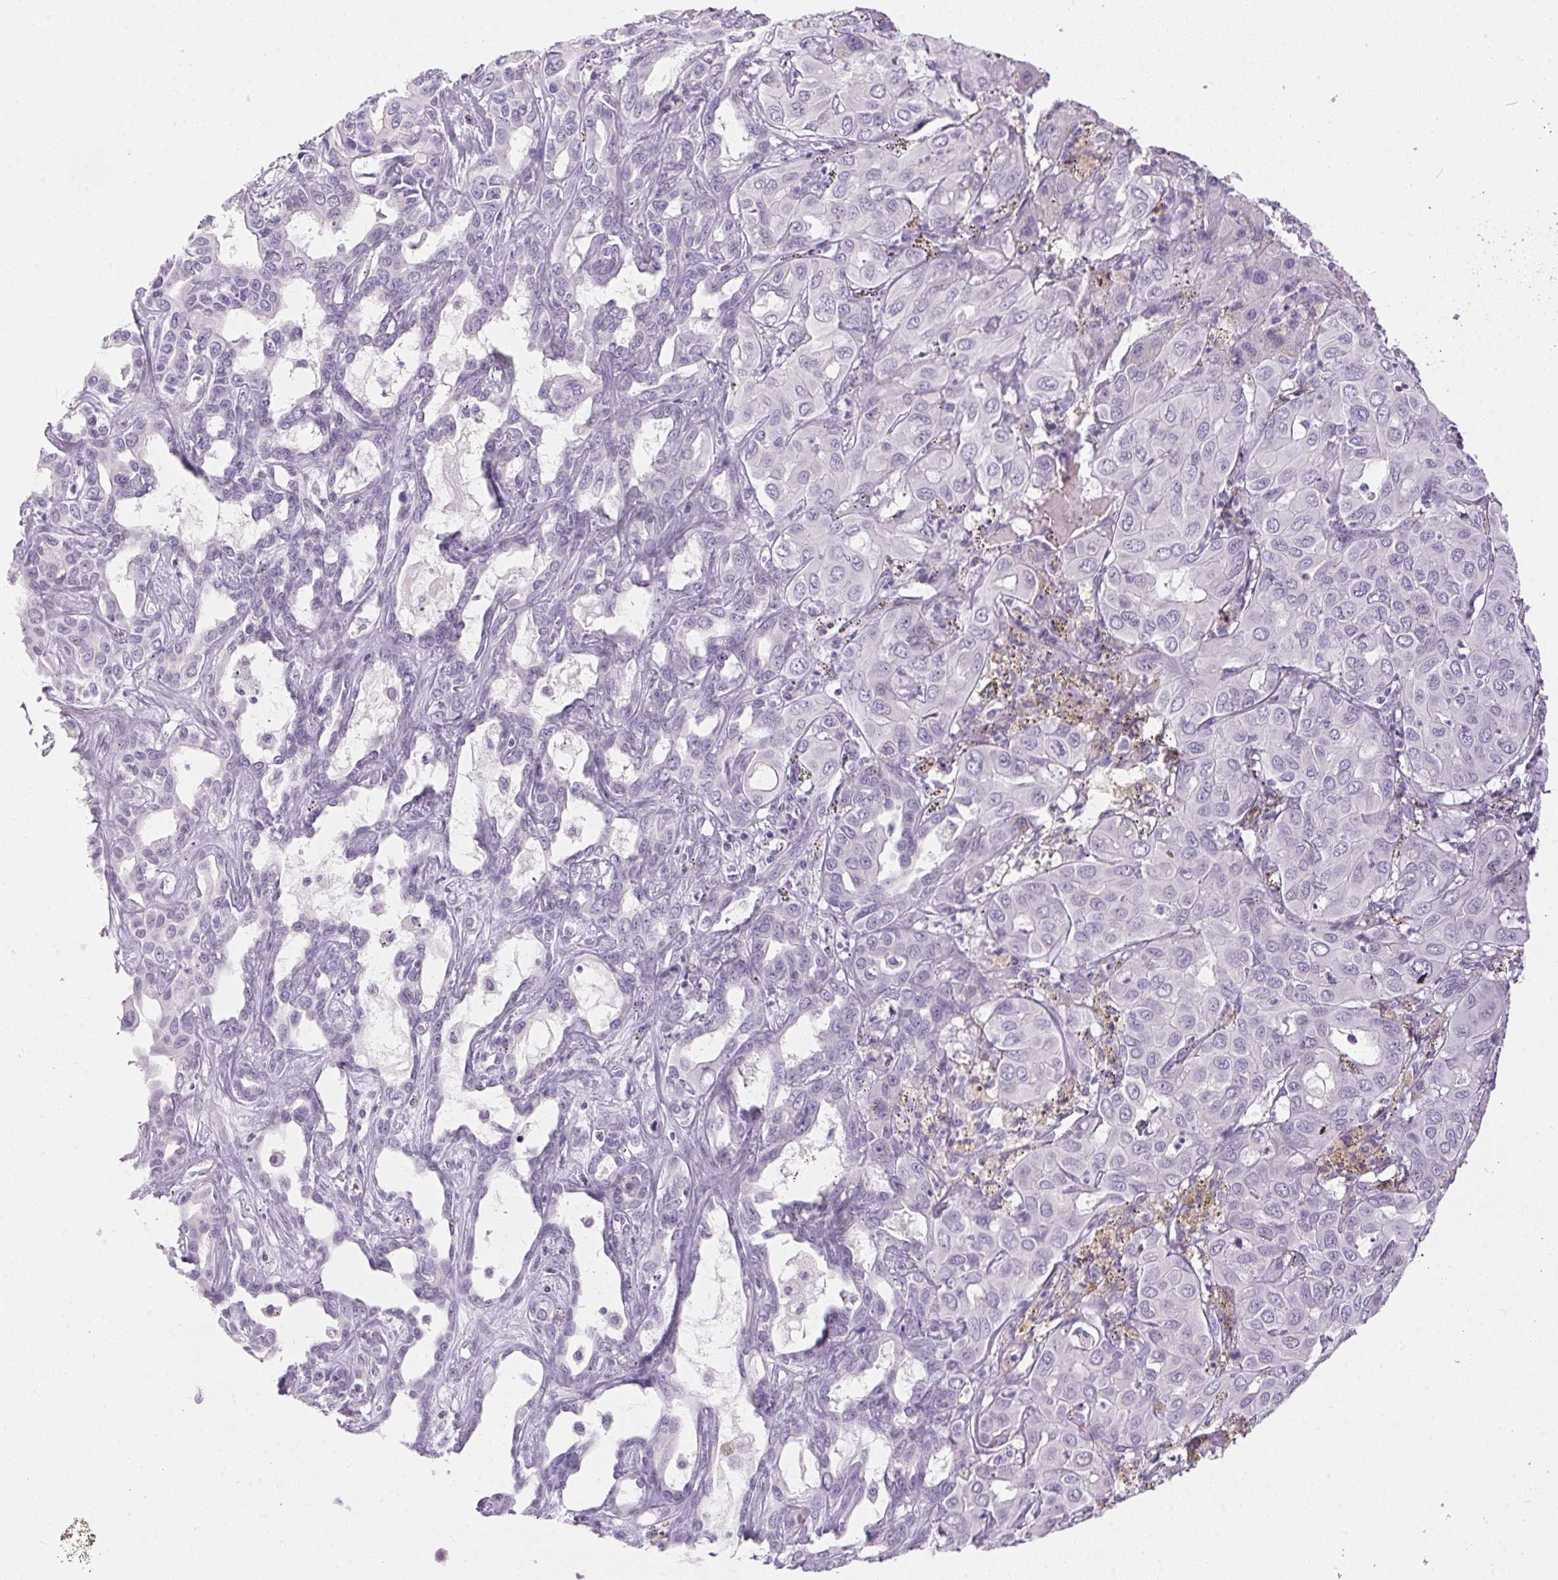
{"staining": {"intensity": "negative", "quantity": "none", "location": "none"}, "tissue": "liver cancer", "cell_type": "Tumor cells", "image_type": "cancer", "snomed": [{"axis": "morphology", "description": "Cholangiocarcinoma"}, {"axis": "topography", "description": "Liver"}], "caption": "Immunohistochemistry image of cholangiocarcinoma (liver) stained for a protein (brown), which displays no positivity in tumor cells.", "gene": "GBP6", "patient": {"sex": "female", "age": 60}}